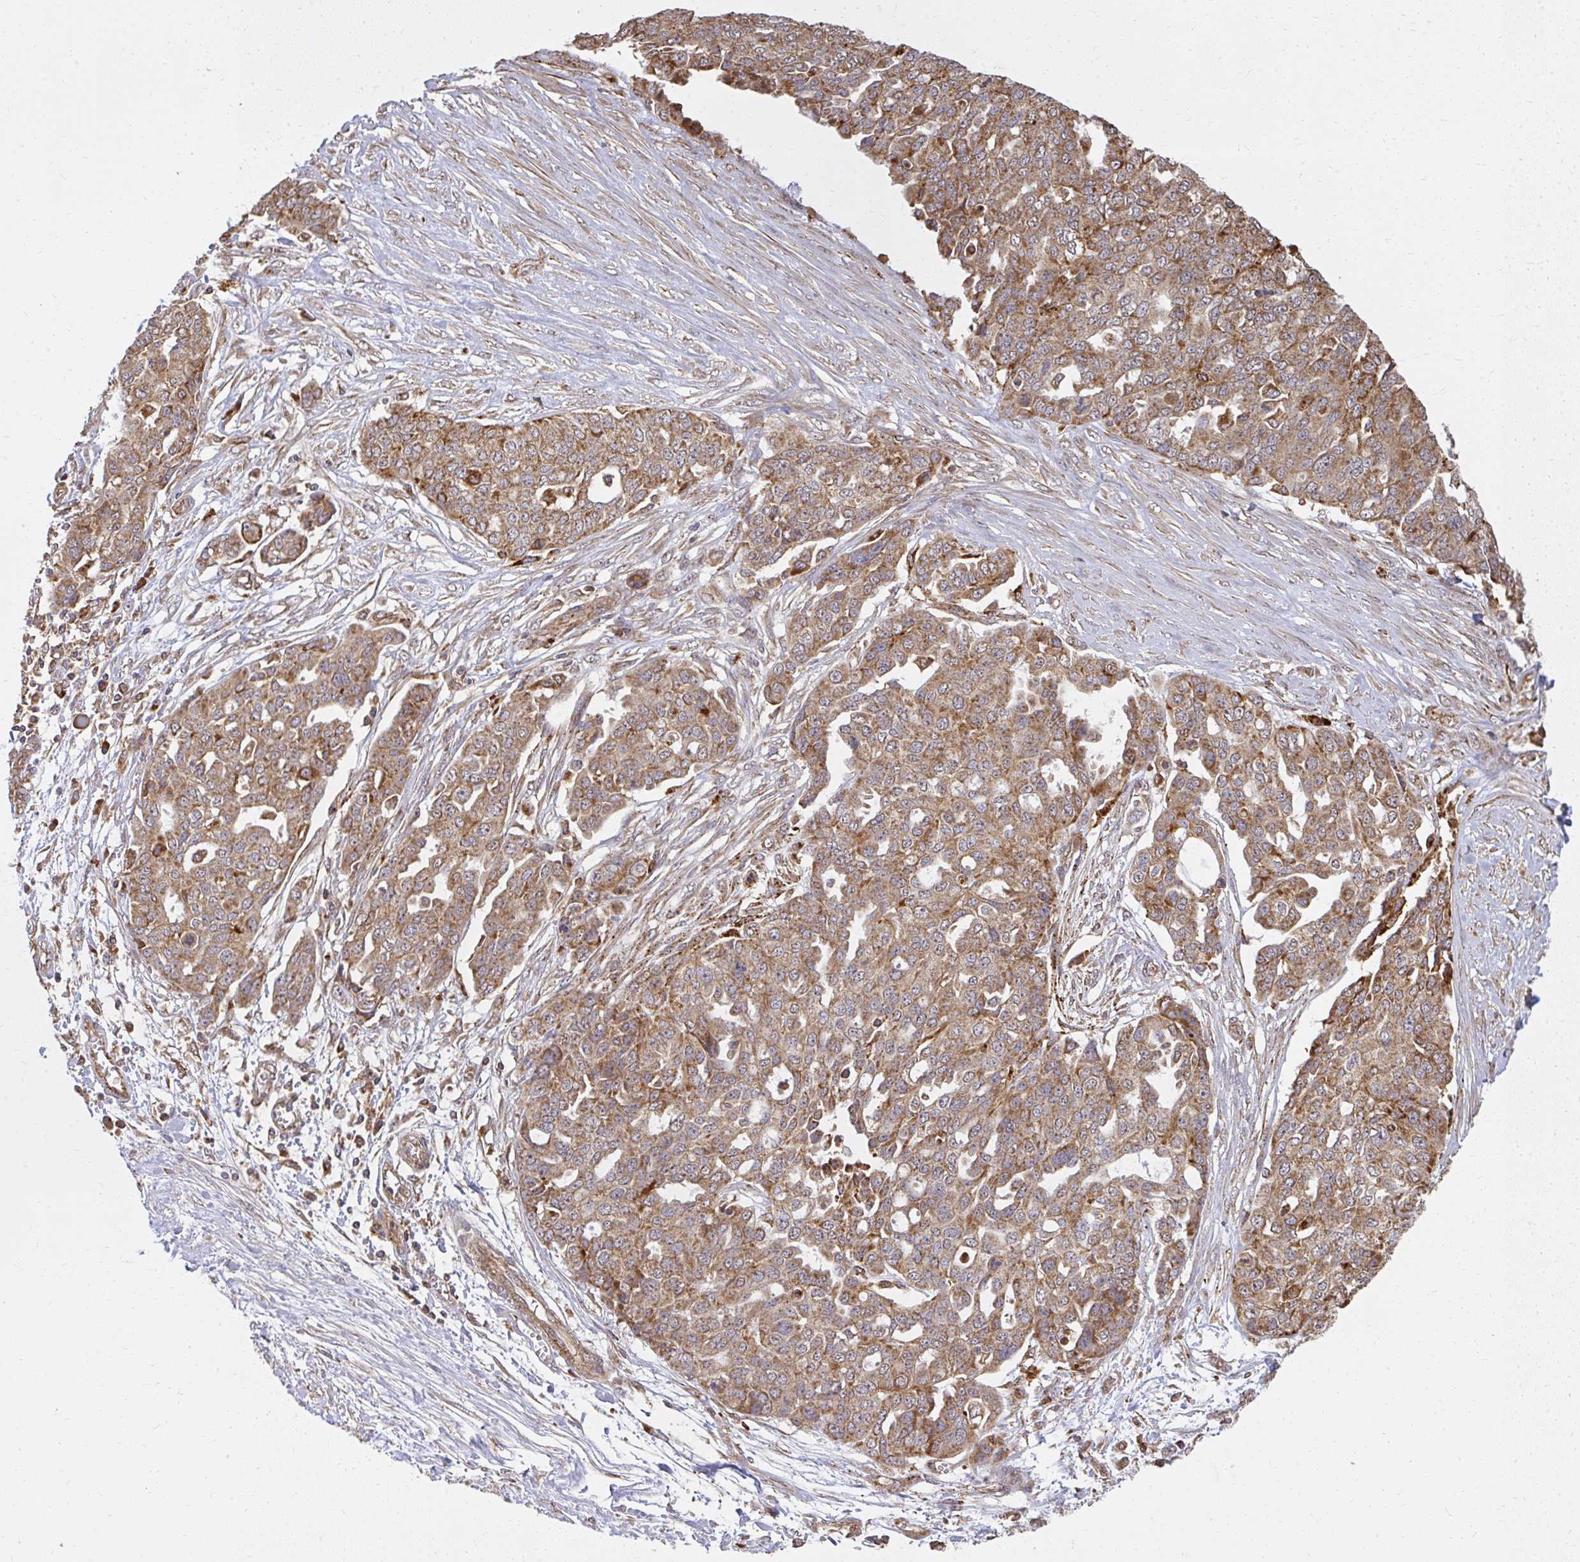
{"staining": {"intensity": "moderate", "quantity": ">75%", "location": "cytoplasmic/membranous"}, "tissue": "ovarian cancer", "cell_type": "Tumor cells", "image_type": "cancer", "snomed": [{"axis": "morphology", "description": "Cystadenocarcinoma, serous, NOS"}, {"axis": "topography", "description": "Soft tissue"}, {"axis": "topography", "description": "Ovary"}], "caption": "Protein analysis of ovarian serous cystadenocarcinoma tissue shows moderate cytoplasmic/membranous positivity in about >75% of tumor cells. Nuclei are stained in blue.", "gene": "GNS", "patient": {"sex": "female", "age": 57}}